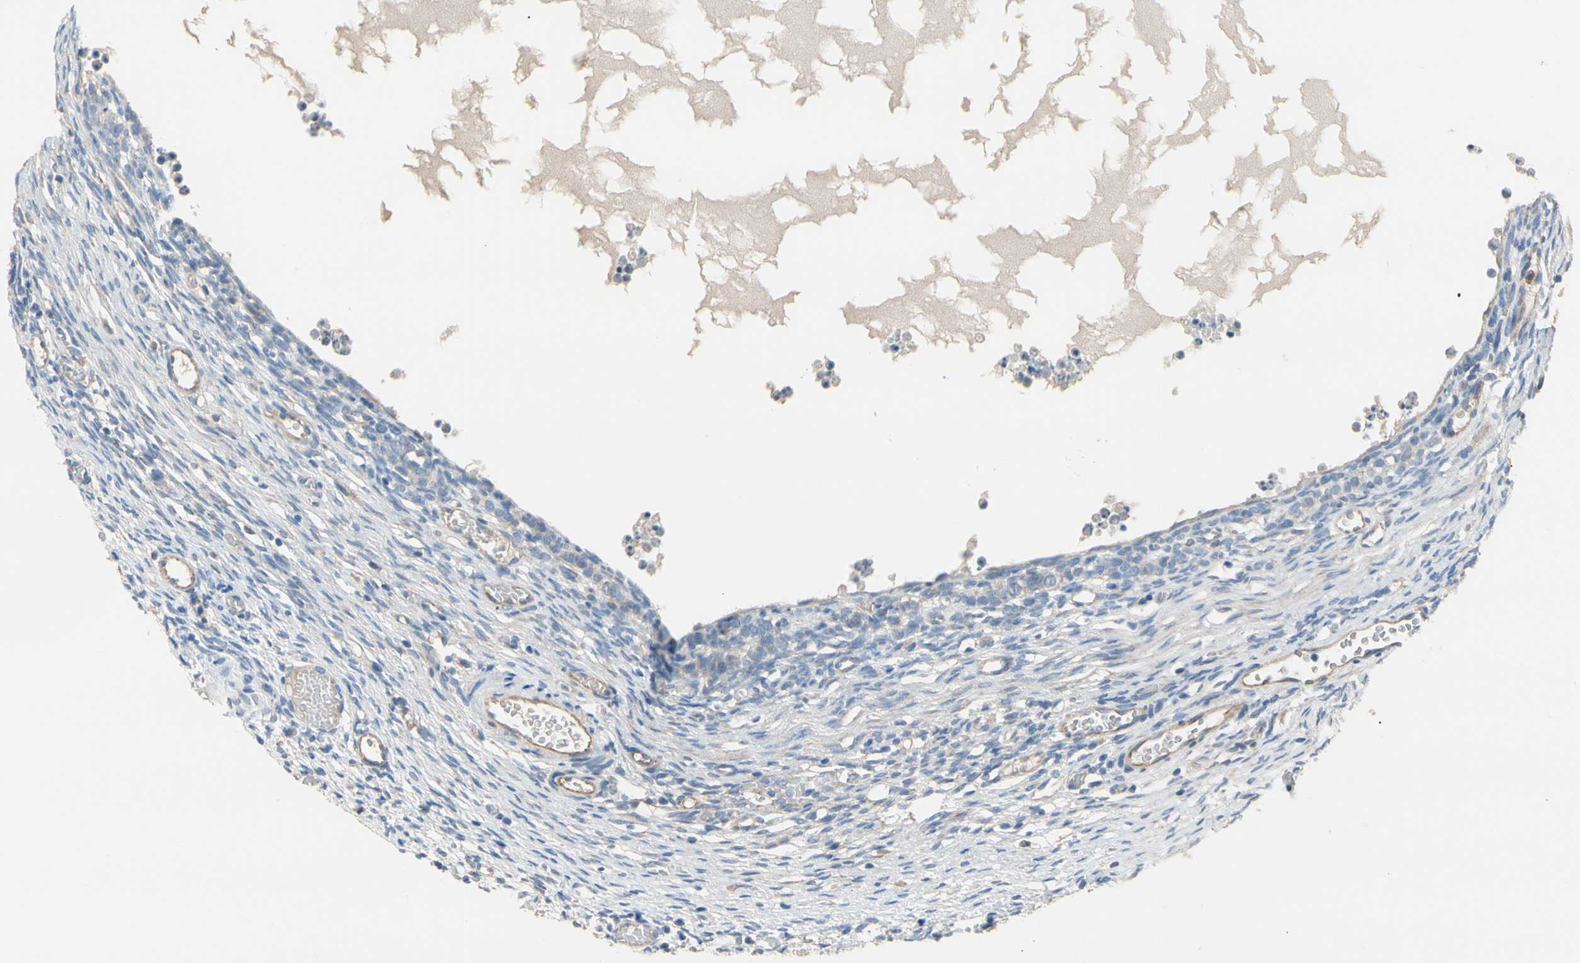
{"staining": {"intensity": "negative", "quantity": "none", "location": "none"}, "tissue": "ovary", "cell_type": "Ovarian stroma cells", "image_type": "normal", "snomed": [{"axis": "morphology", "description": "Normal tissue, NOS"}, {"axis": "topography", "description": "Ovary"}], "caption": "There is no significant expression in ovarian stroma cells of ovary.", "gene": "BBOX1", "patient": {"sex": "female", "age": 35}}